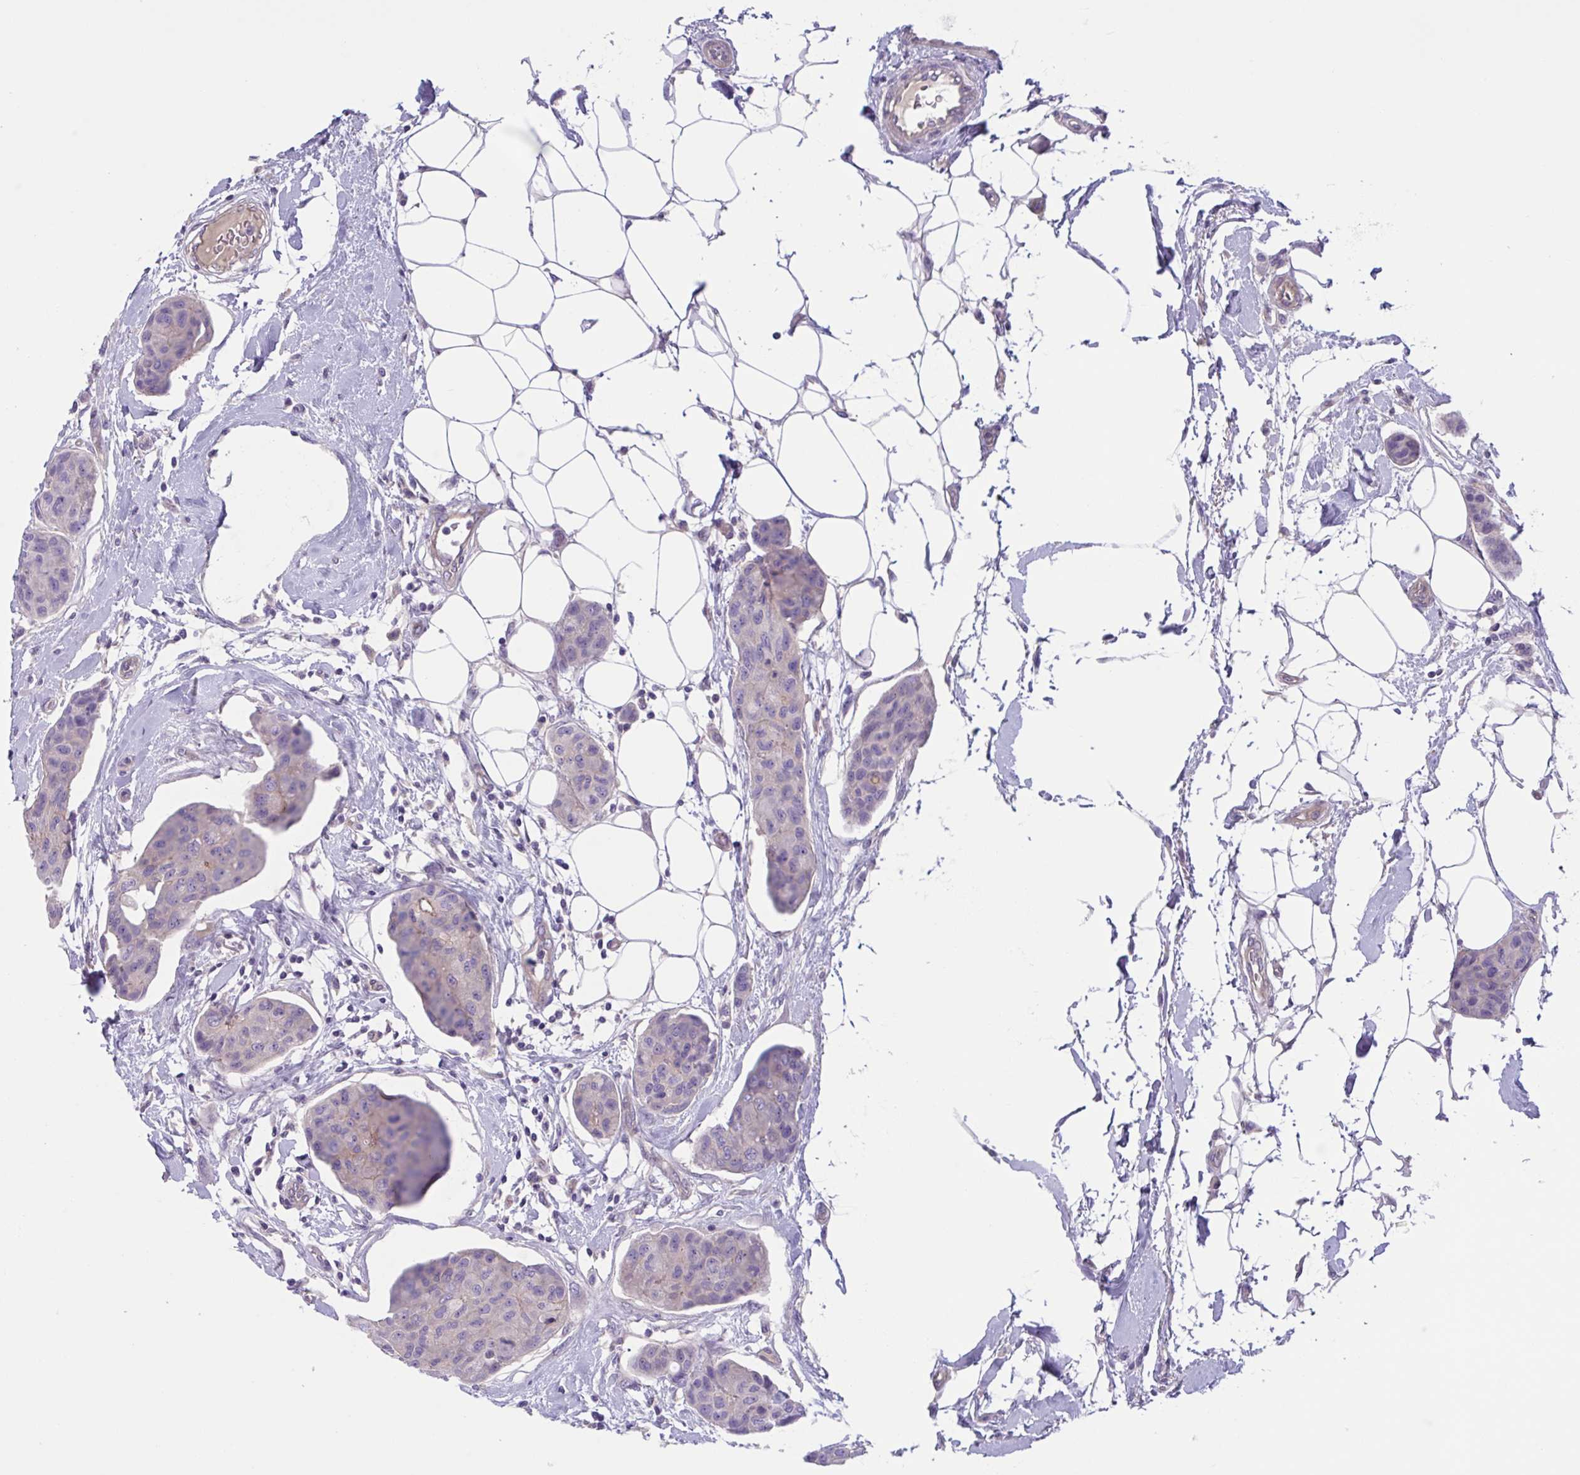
{"staining": {"intensity": "weak", "quantity": "<25%", "location": "cytoplasmic/membranous"}, "tissue": "breast cancer", "cell_type": "Tumor cells", "image_type": "cancer", "snomed": [{"axis": "morphology", "description": "Duct carcinoma"}, {"axis": "topography", "description": "Breast"}, {"axis": "topography", "description": "Lymph node"}], "caption": "Immunohistochemistry (IHC) histopathology image of human breast cancer stained for a protein (brown), which displays no expression in tumor cells. Nuclei are stained in blue.", "gene": "TTC7B", "patient": {"sex": "female", "age": 80}}